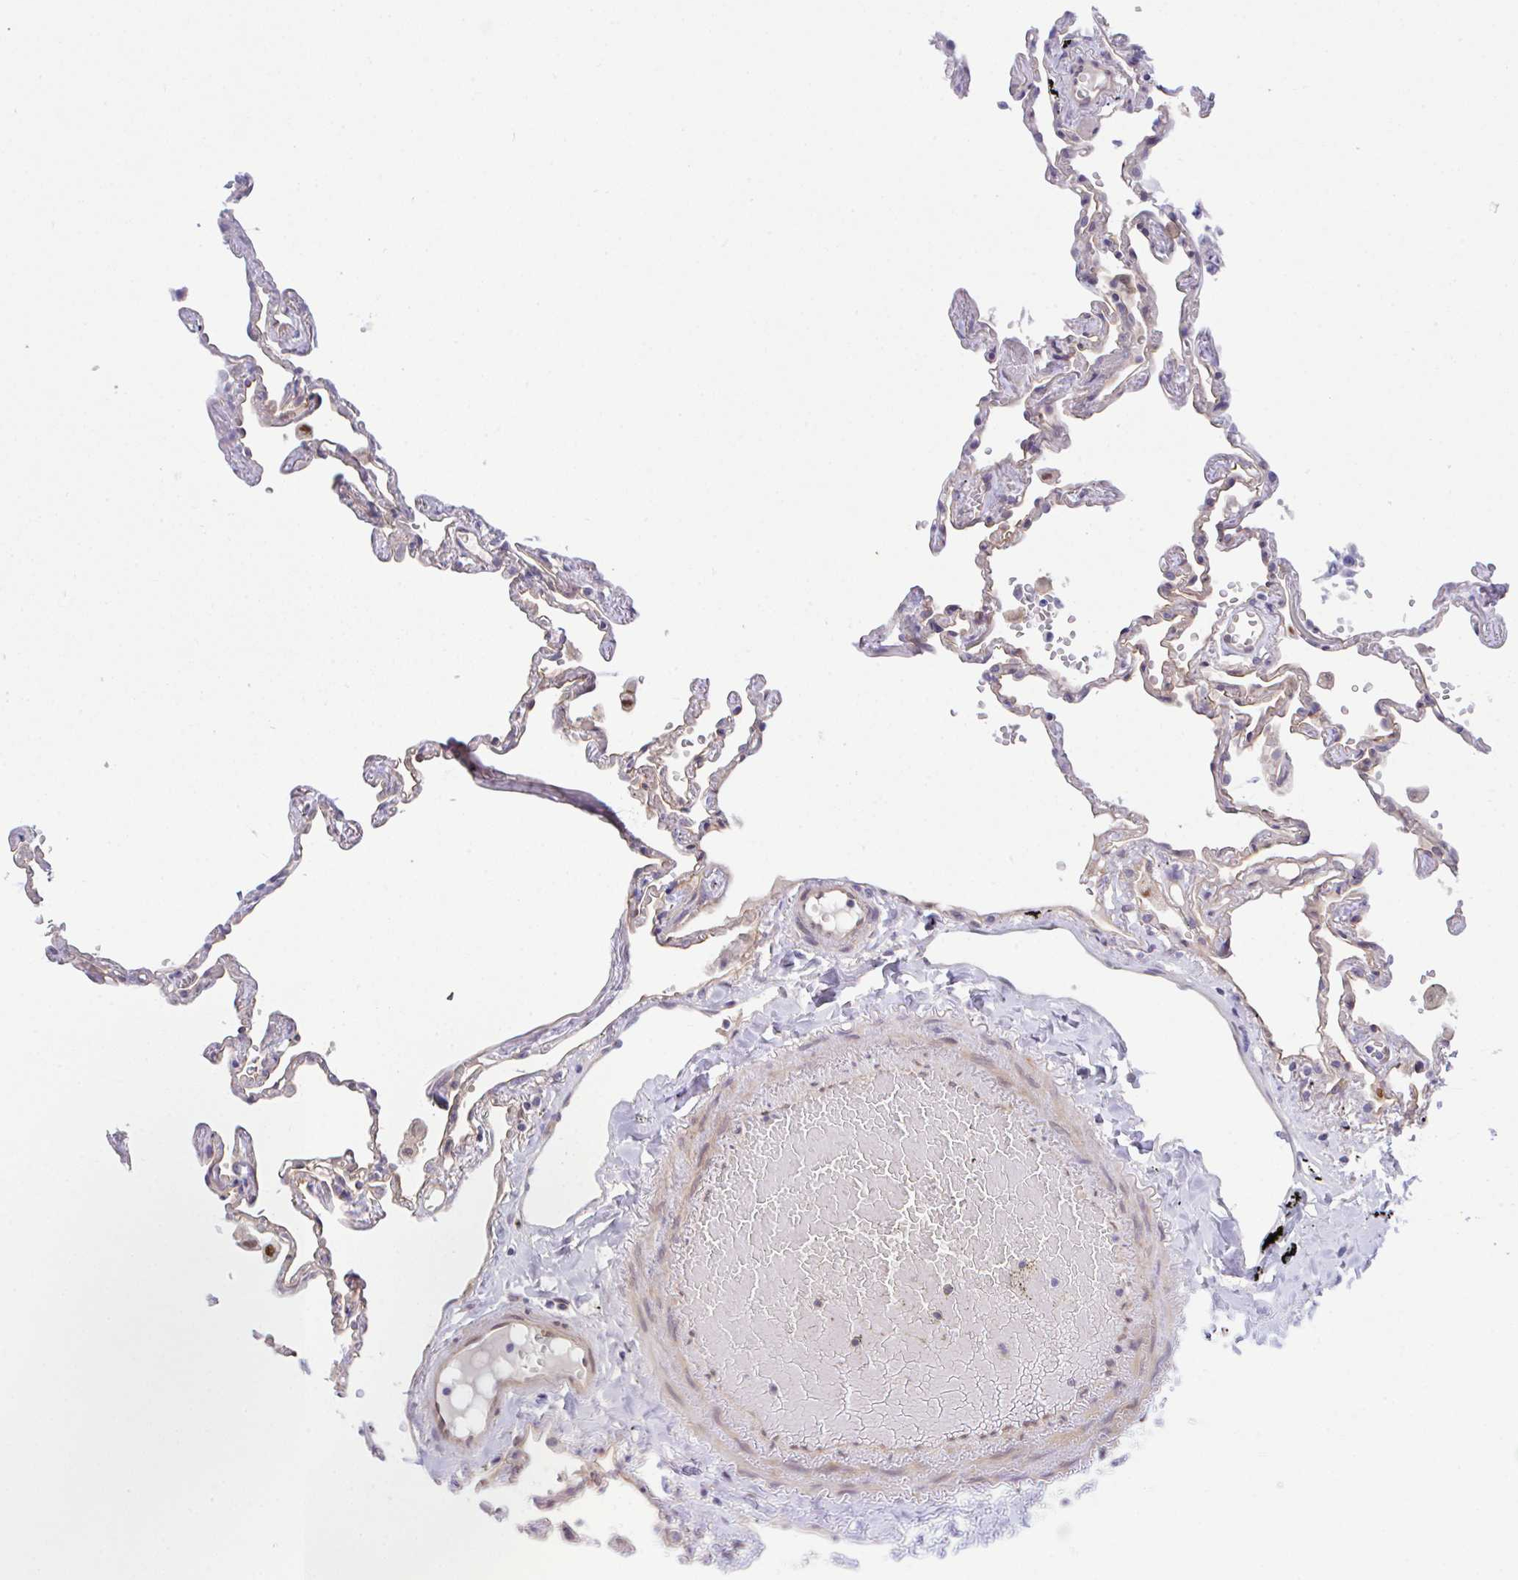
{"staining": {"intensity": "negative", "quantity": "none", "location": "none"}, "tissue": "lung", "cell_type": "Alveolar cells", "image_type": "normal", "snomed": [{"axis": "morphology", "description": "Normal tissue, NOS"}, {"axis": "topography", "description": "Lung"}], "caption": "Benign lung was stained to show a protein in brown. There is no significant positivity in alveolar cells. (DAB (3,3'-diaminobenzidine) IHC, high magnification).", "gene": "ZBED3", "patient": {"sex": "female", "age": 67}}